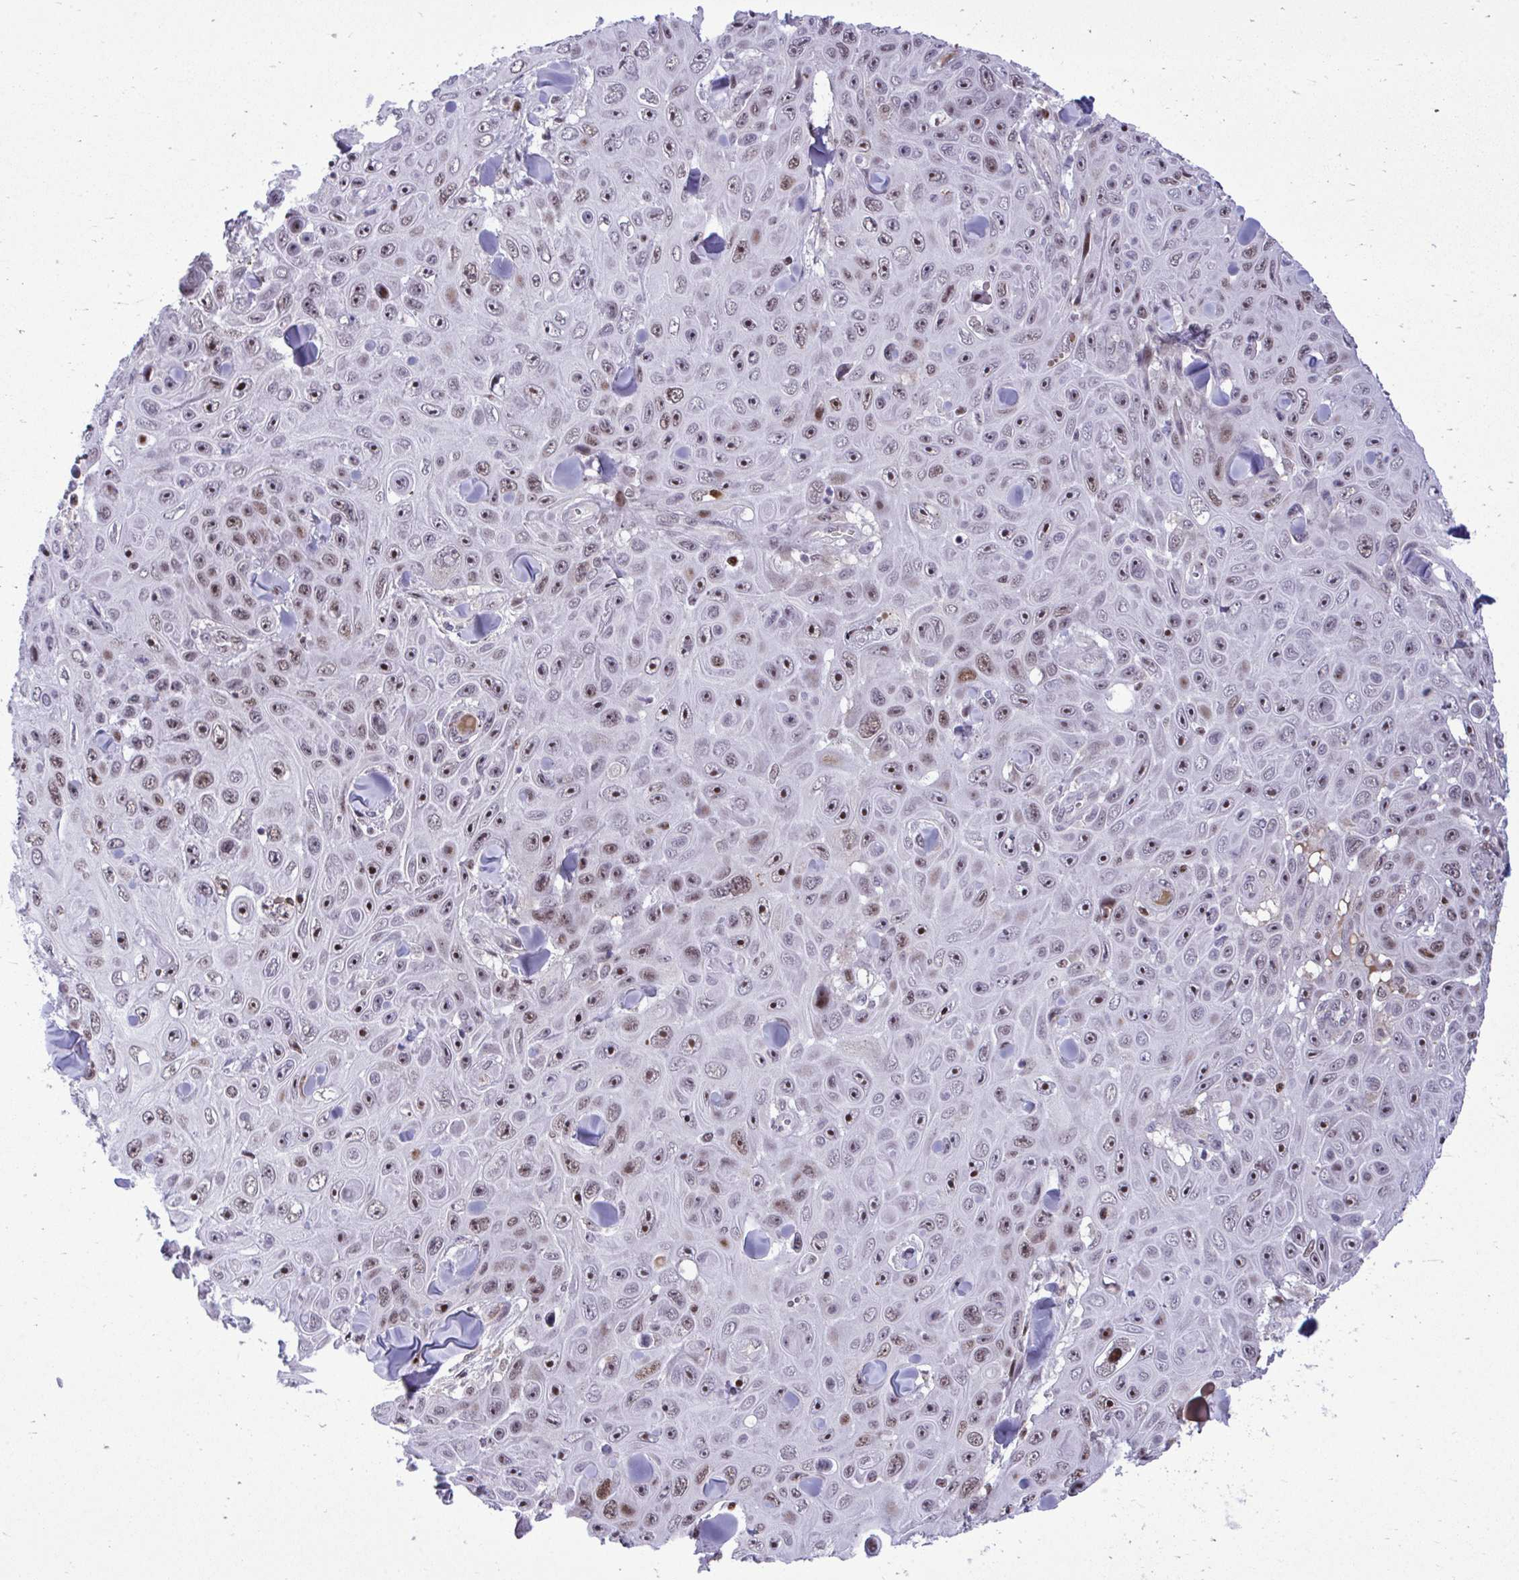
{"staining": {"intensity": "moderate", "quantity": ">75%", "location": "nuclear"}, "tissue": "skin cancer", "cell_type": "Tumor cells", "image_type": "cancer", "snomed": [{"axis": "morphology", "description": "Squamous cell carcinoma, NOS"}, {"axis": "topography", "description": "Skin"}], "caption": "Tumor cells reveal medium levels of moderate nuclear positivity in approximately >75% of cells in squamous cell carcinoma (skin).", "gene": "C14orf39", "patient": {"sex": "male", "age": 82}}